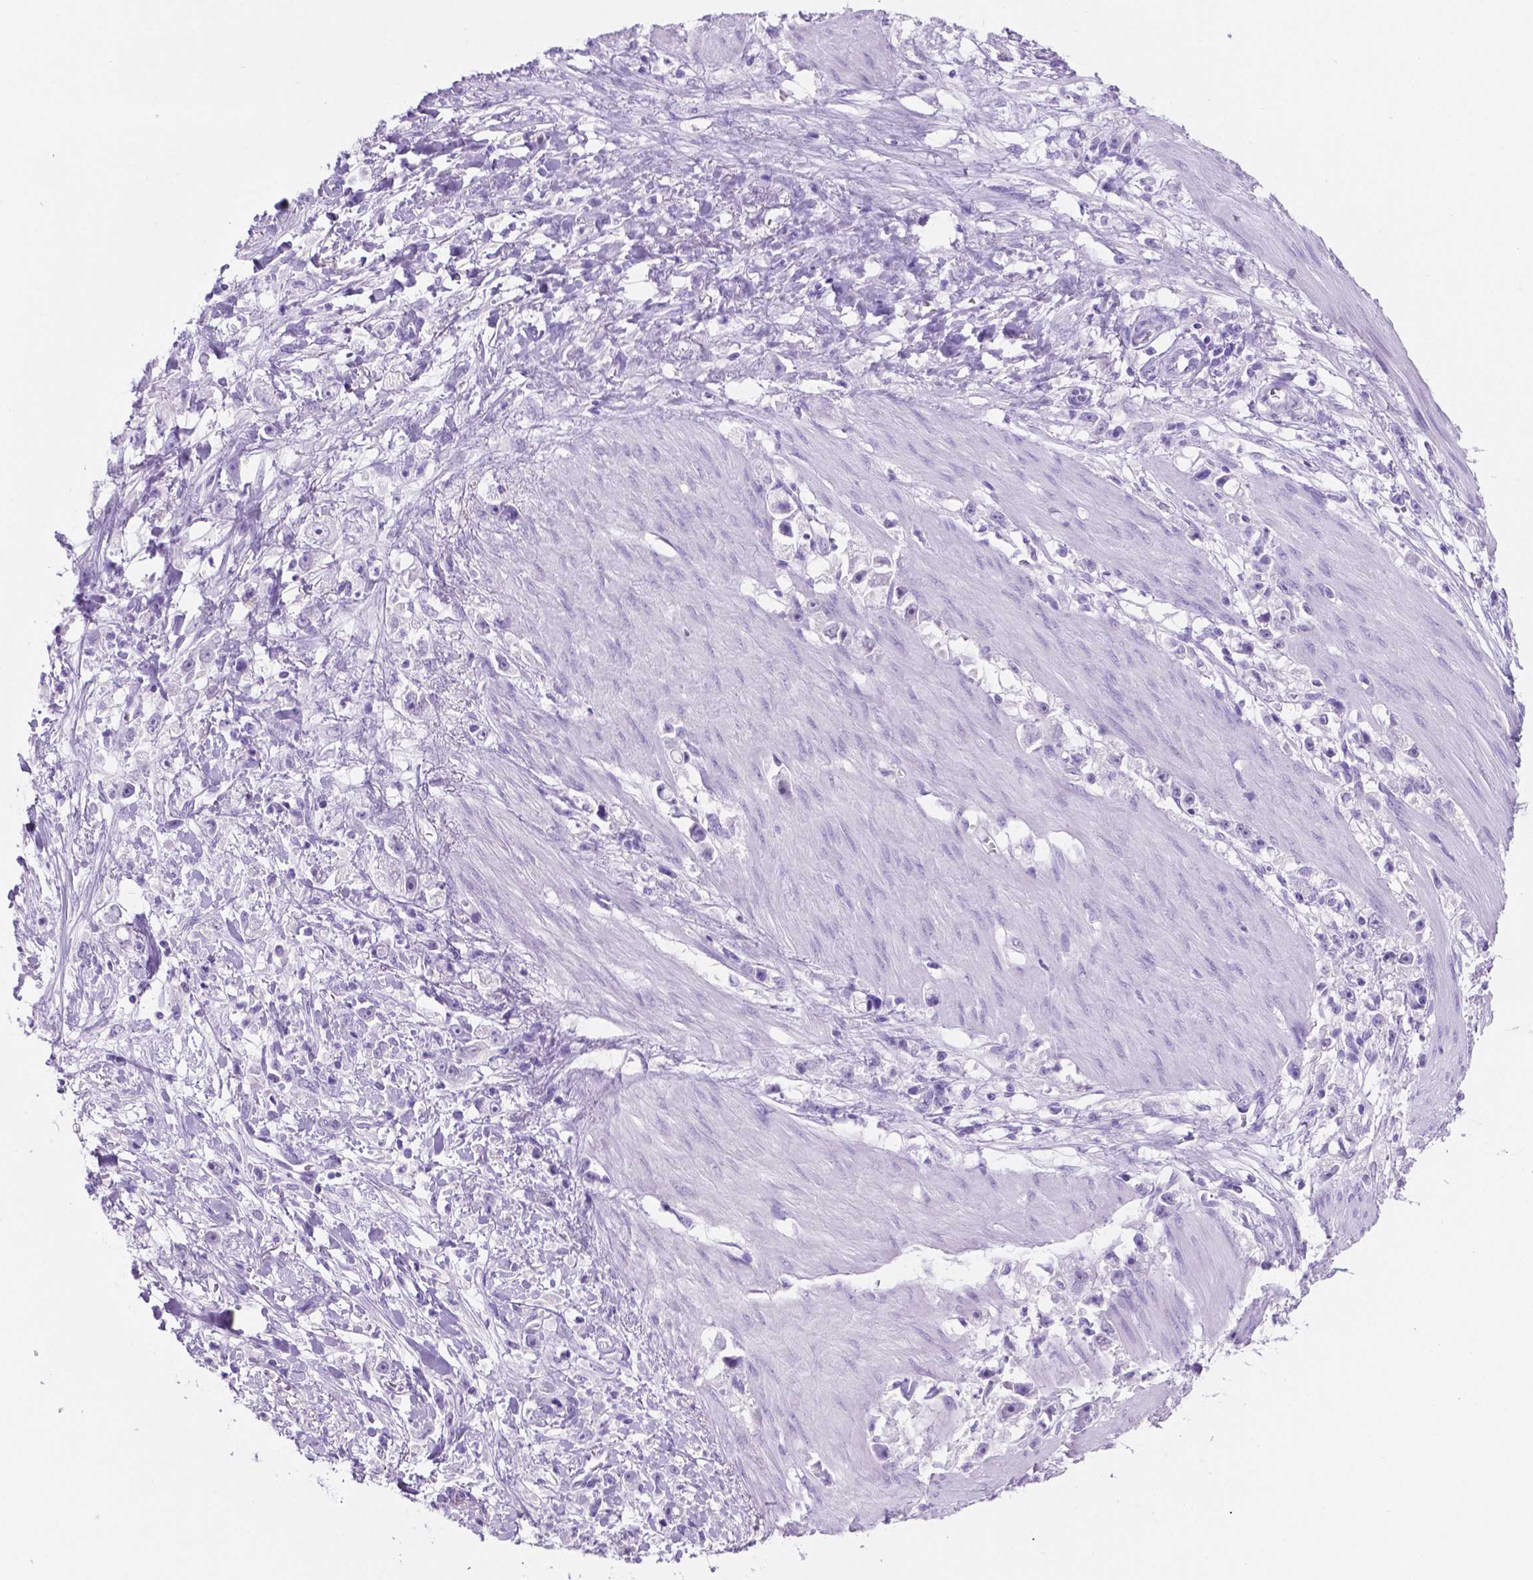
{"staining": {"intensity": "negative", "quantity": "none", "location": "none"}, "tissue": "stomach cancer", "cell_type": "Tumor cells", "image_type": "cancer", "snomed": [{"axis": "morphology", "description": "Adenocarcinoma, NOS"}, {"axis": "topography", "description": "Stomach"}], "caption": "Tumor cells are negative for brown protein staining in stomach cancer. (Immunohistochemistry (ihc), brightfield microscopy, high magnification).", "gene": "GRIN2B", "patient": {"sex": "female", "age": 59}}